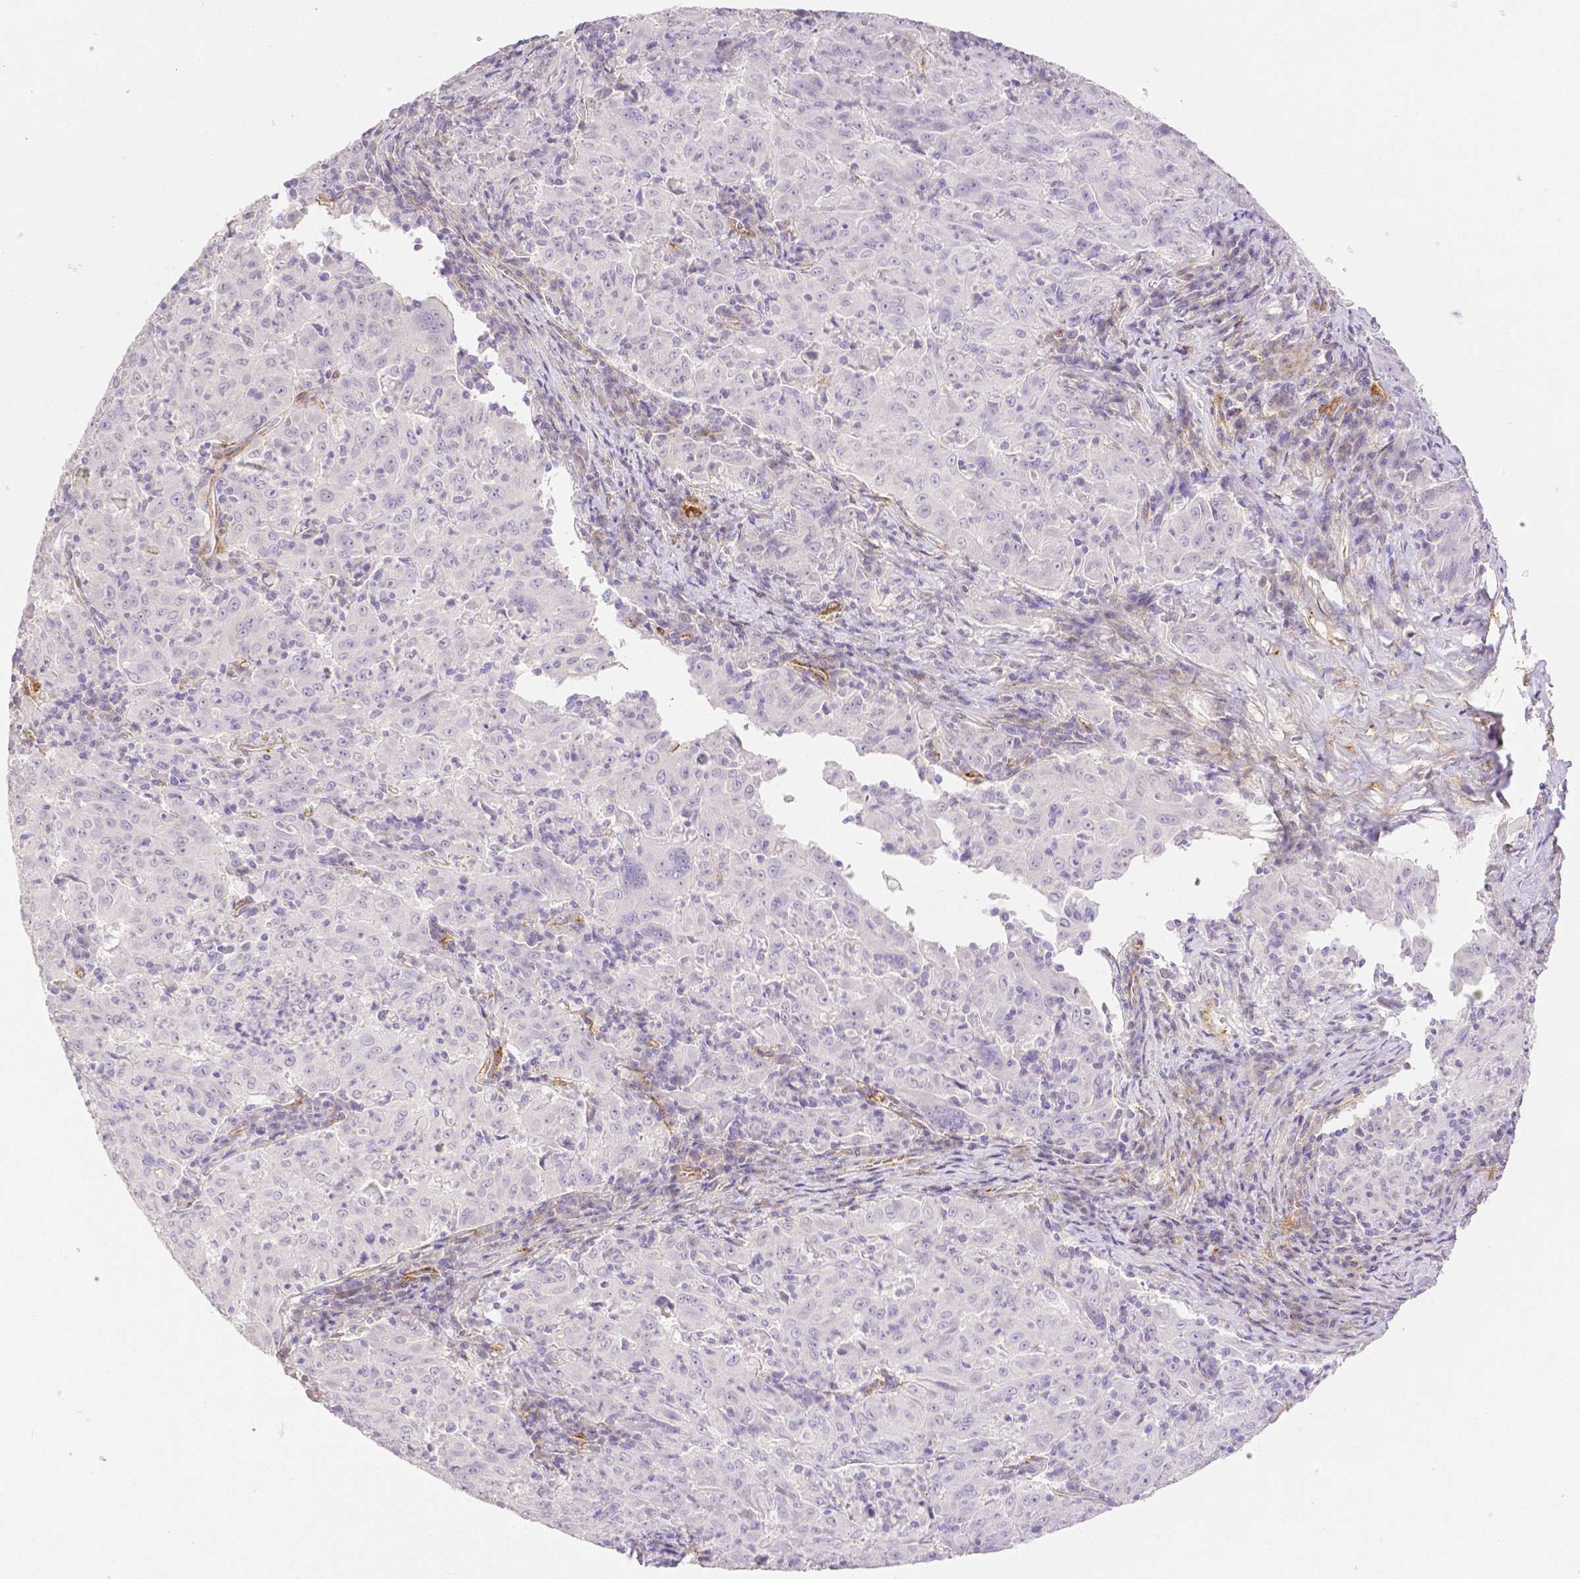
{"staining": {"intensity": "negative", "quantity": "none", "location": "none"}, "tissue": "pancreatic cancer", "cell_type": "Tumor cells", "image_type": "cancer", "snomed": [{"axis": "morphology", "description": "Adenocarcinoma, NOS"}, {"axis": "topography", "description": "Pancreas"}], "caption": "Pancreatic adenocarcinoma stained for a protein using IHC reveals no expression tumor cells.", "gene": "THY1", "patient": {"sex": "male", "age": 63}}